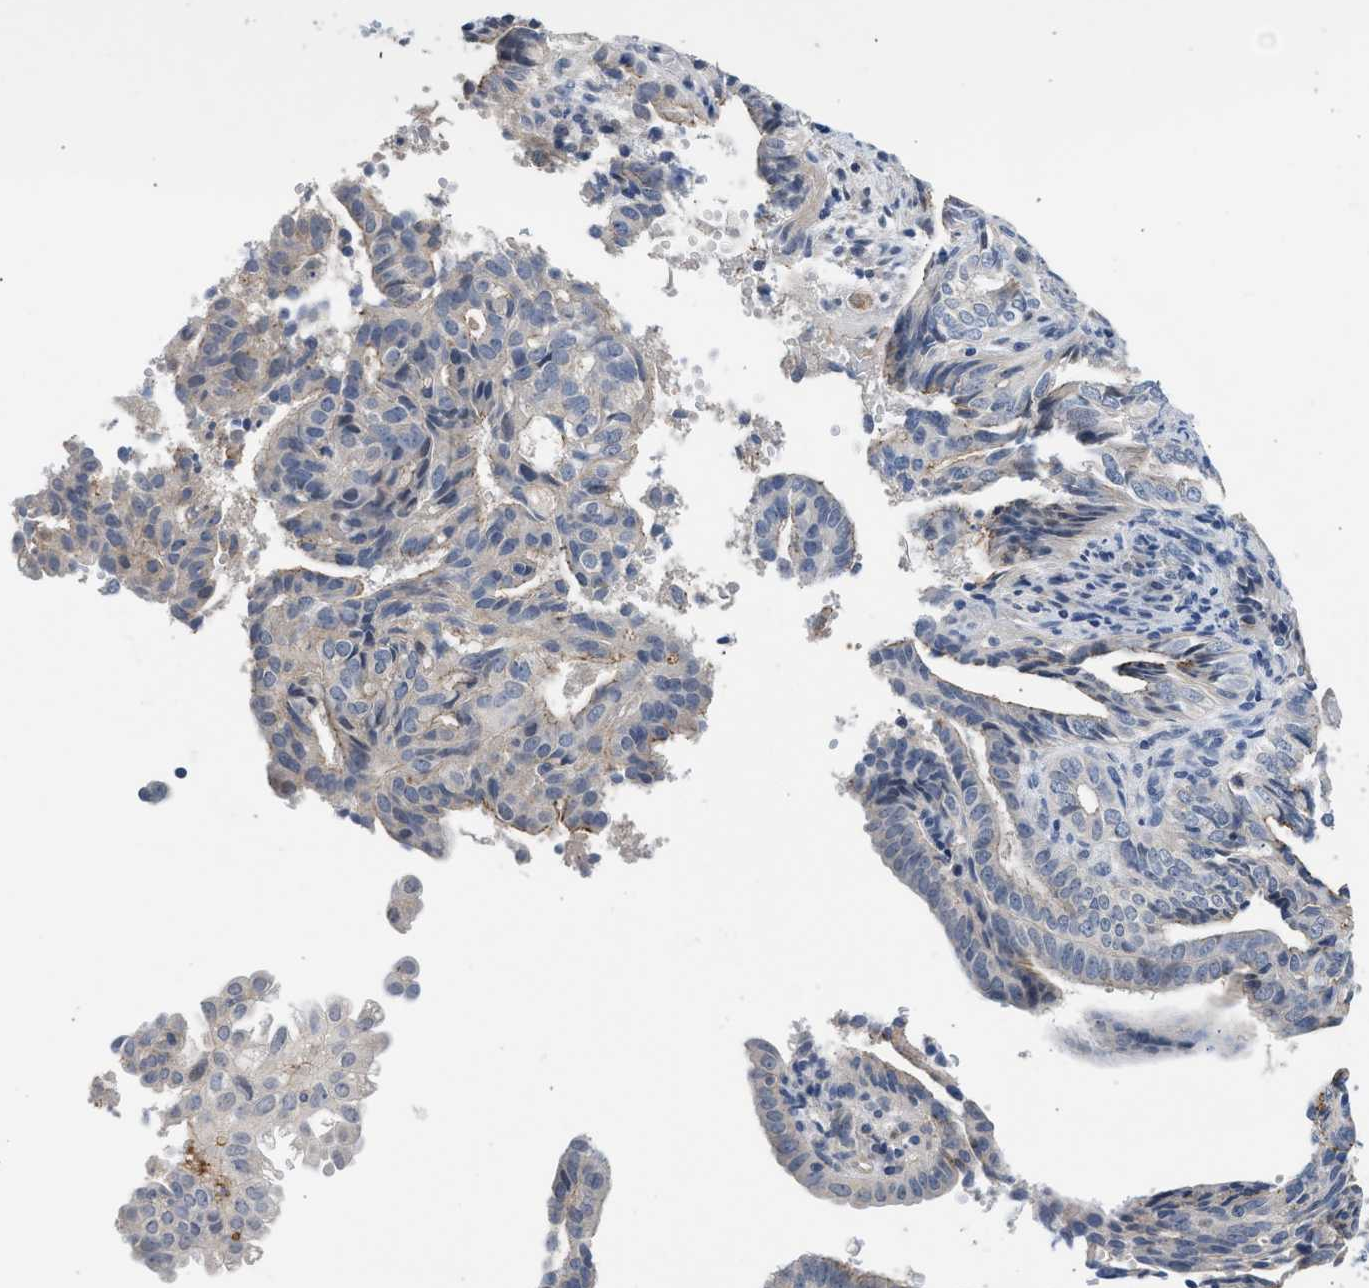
{"staining": {"intensity": "weak", "quantity": "<25%", "location": "cytoplasmic/membranous"}, "tissue": "endometrial cancer", "cell_type": "Tumor cells", "image_type": "cancer", "snomed": [{"axis": "morphology", "description": "Adenocarcinoma, NOS"}, {"axis": "topography", "description": "Endometrium"}], "caption": "Human adenocarcinoma (endometrial) stained for a protein using immunohistochemistry (IHC) reveals no staining in tumor cells.", "gene": "CSF3R", "patient": {"sex": "female", "age": 58}}